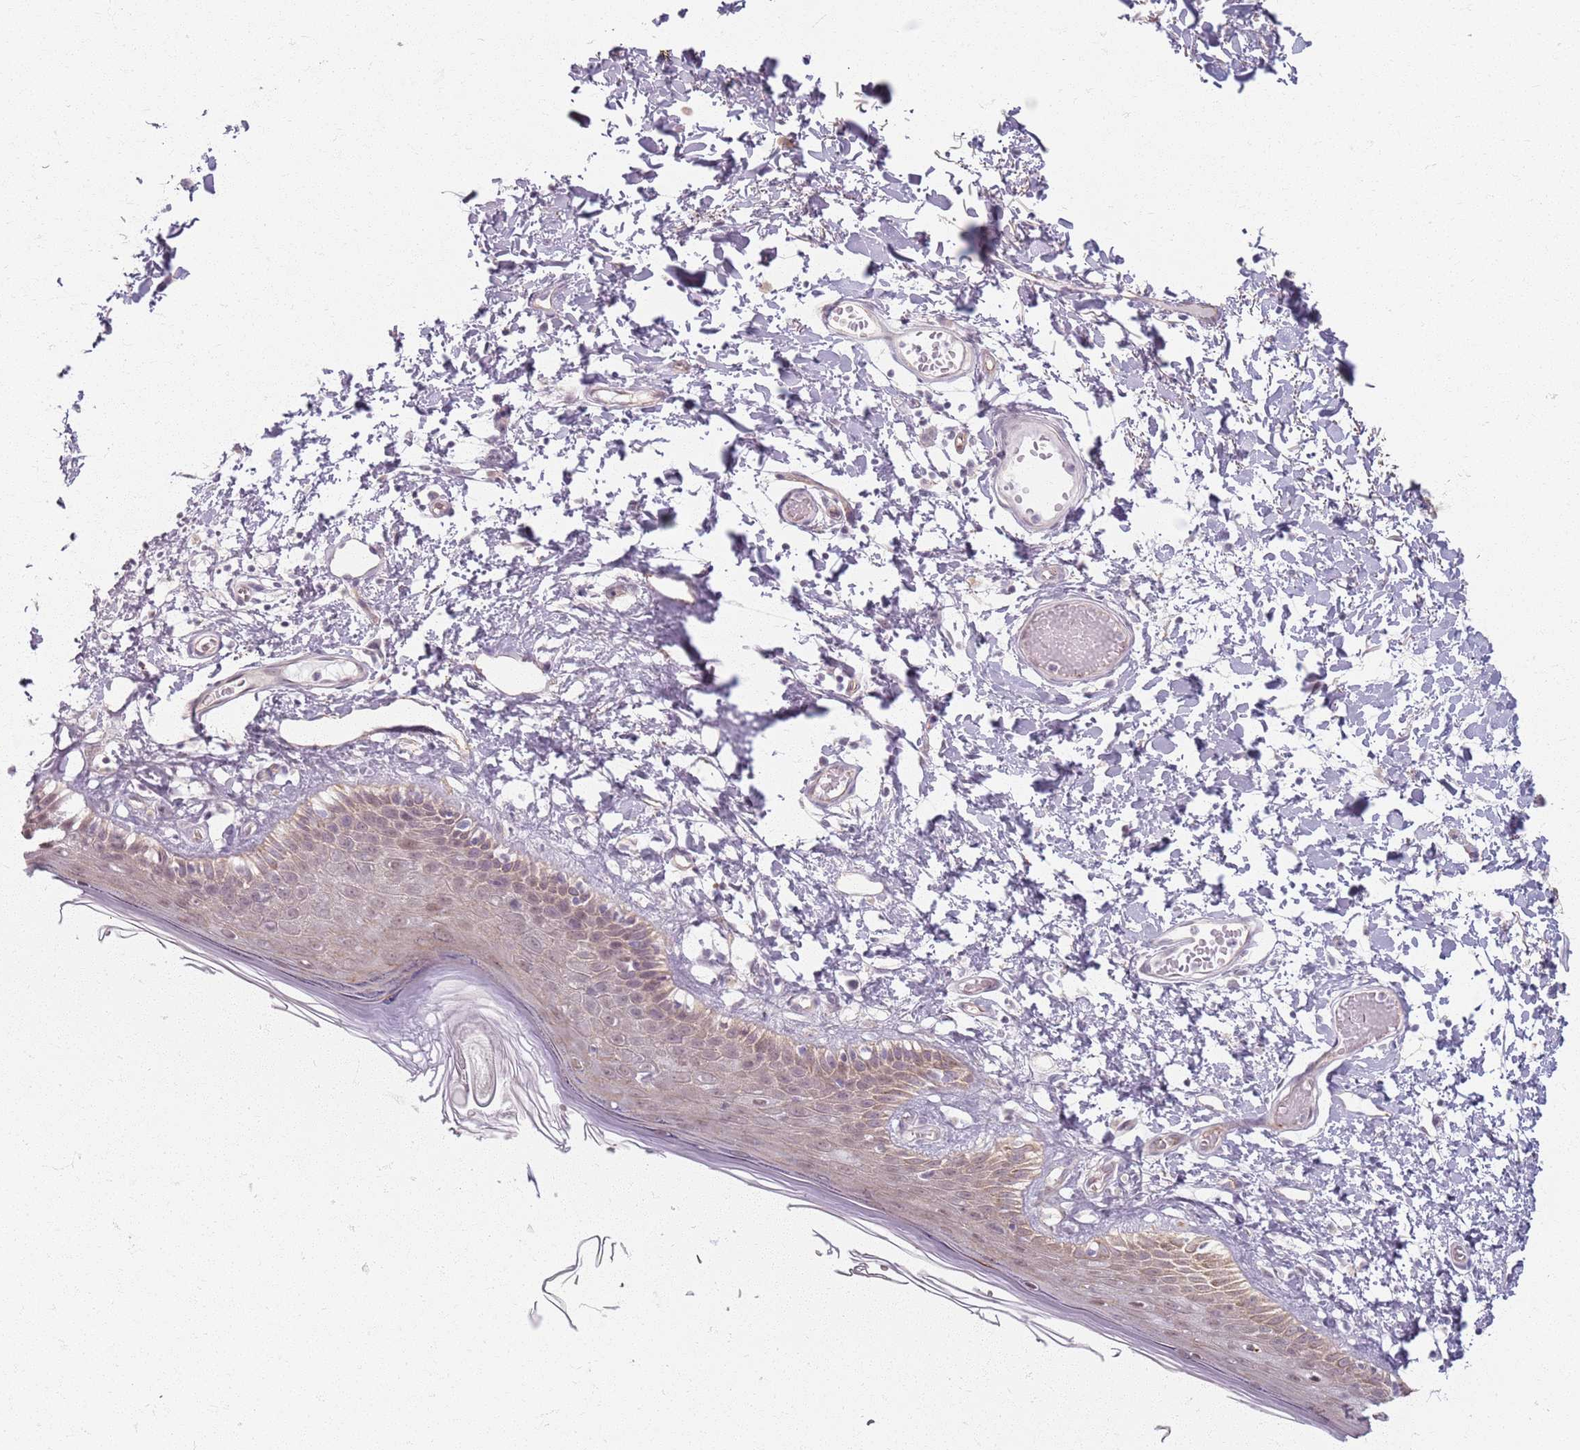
{"staining": {"intensity": "moderate", "quantity": "25%-75%", "location": "cytoplasmic/membranous"}, "tissue": "skin", "cell_type": "Epidermal cells", "image_type": "normal", "snomed": [{"axis": "morphology", "description": "Normal tissue, NOS"}, {"axis": "topography", "description": "Adipose tissue"}, {"axis": "topography", "description": "Vascular tissue"}, {"axis": "topography", "description": "Vulva"}, {"axis": "topography", "description": "Peripheral nerve tissue"}], "caption": "Protein analysis of benign skin demonstrates moderate cytoplasmic/membranous positivity in about 25%-75% of epidermal cells. (Brightfield microscopy of DAB IHC at high magnification).", "gene": "KCNA5", "patient": {"sex": "female", "age": 86}}